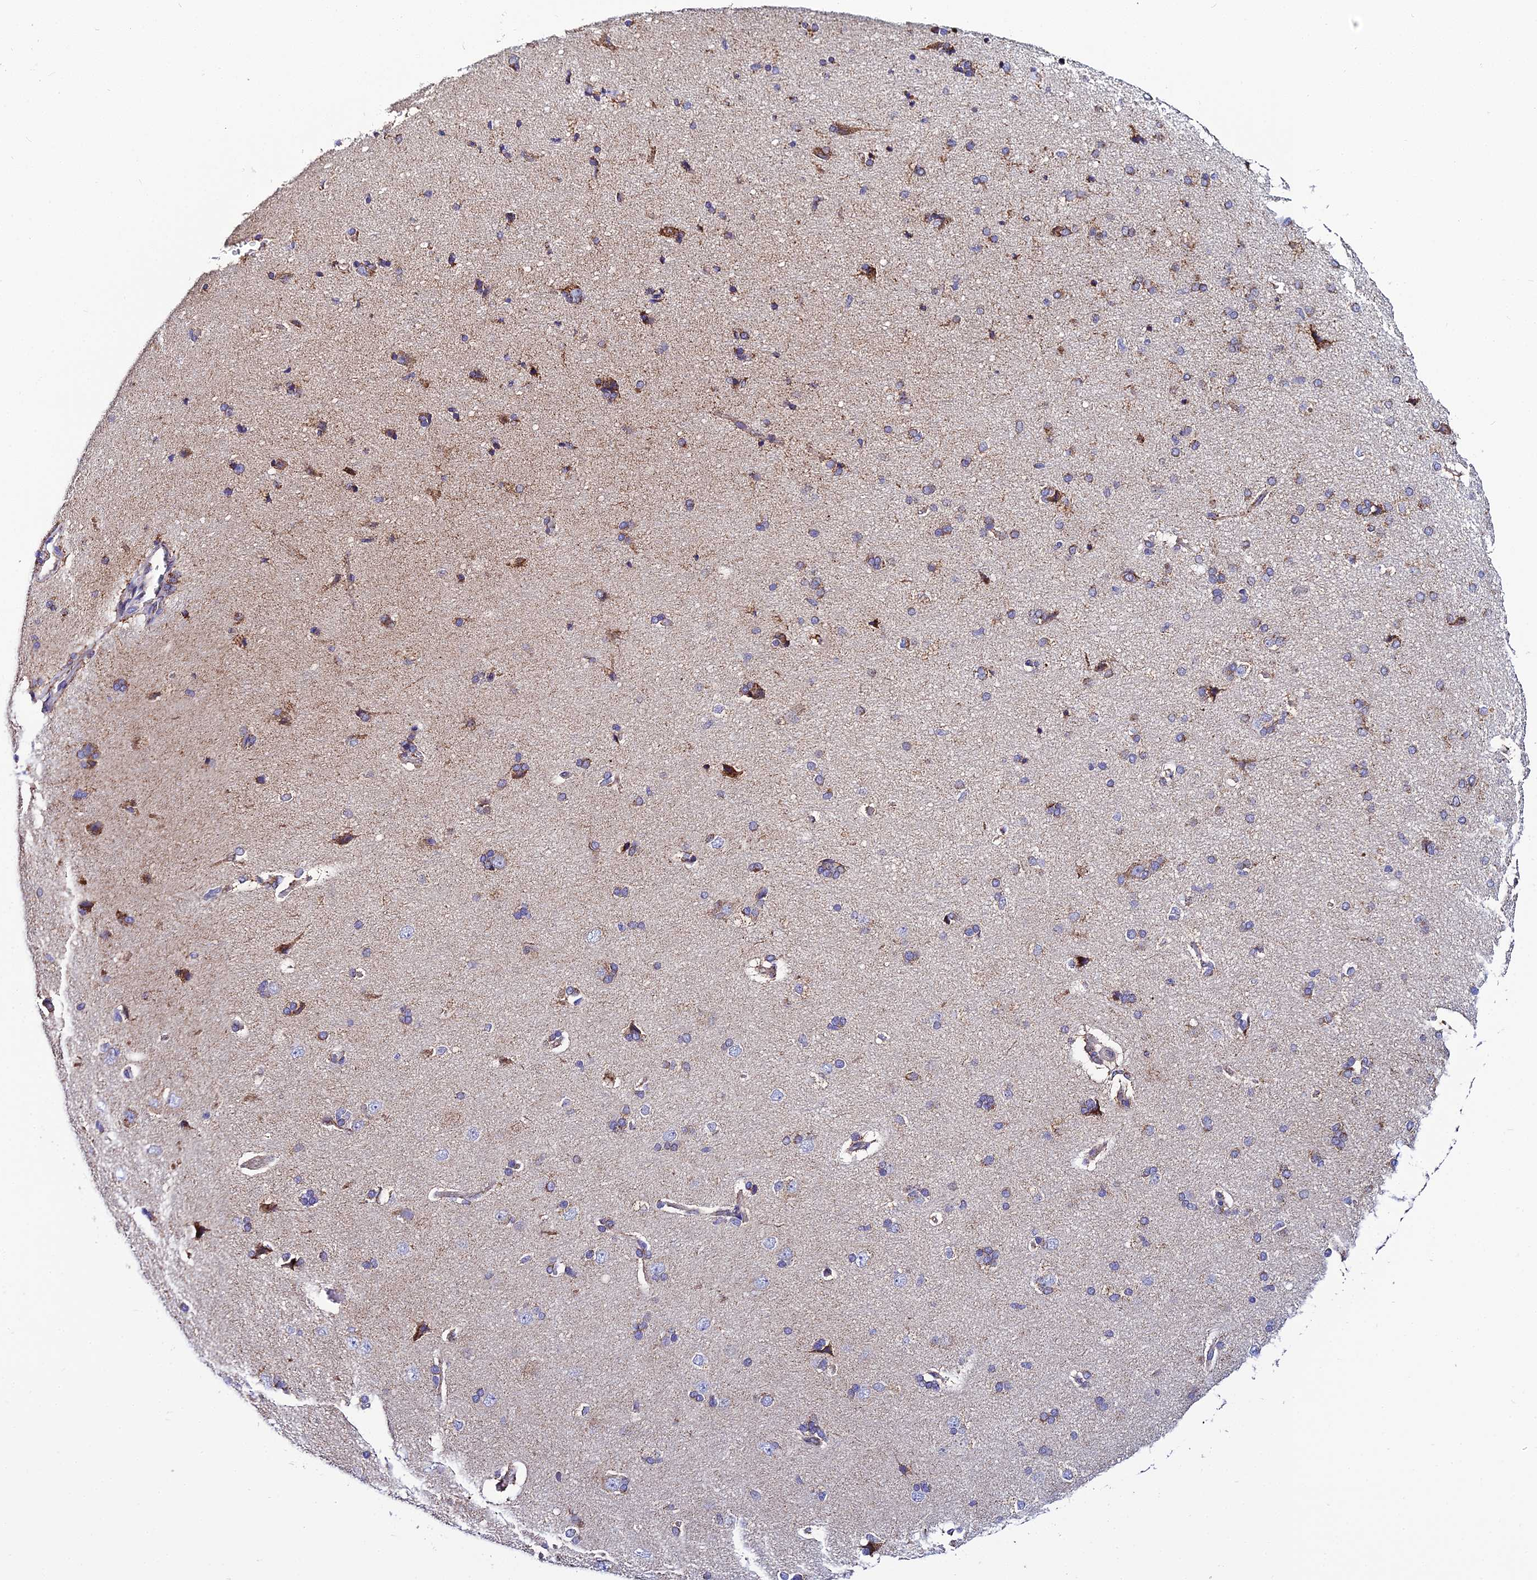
{"staining": {"intensity": "weak", "quantity": ">75%", "location": "cytoplasmic/membranous"}, "tissue": "cerebral cortex", "cell_type": "Endothelial cells", "image_type": "normal", "snomed": [{"axis": "morphology", "description": "Normal tissue, NOS"}, {"axis": "topography", "description": "Cerebral cortex"}], "caption": "High-power microscopy captured an immunohistochemistry photomicrograph of benign cerebral cortex, revealing weak cytoplasmic/membranous expression in approximately >75% of endothelial cells.", "gene": "NIPSNAP3A", "patient": {"sex": "male", "age": 62}}